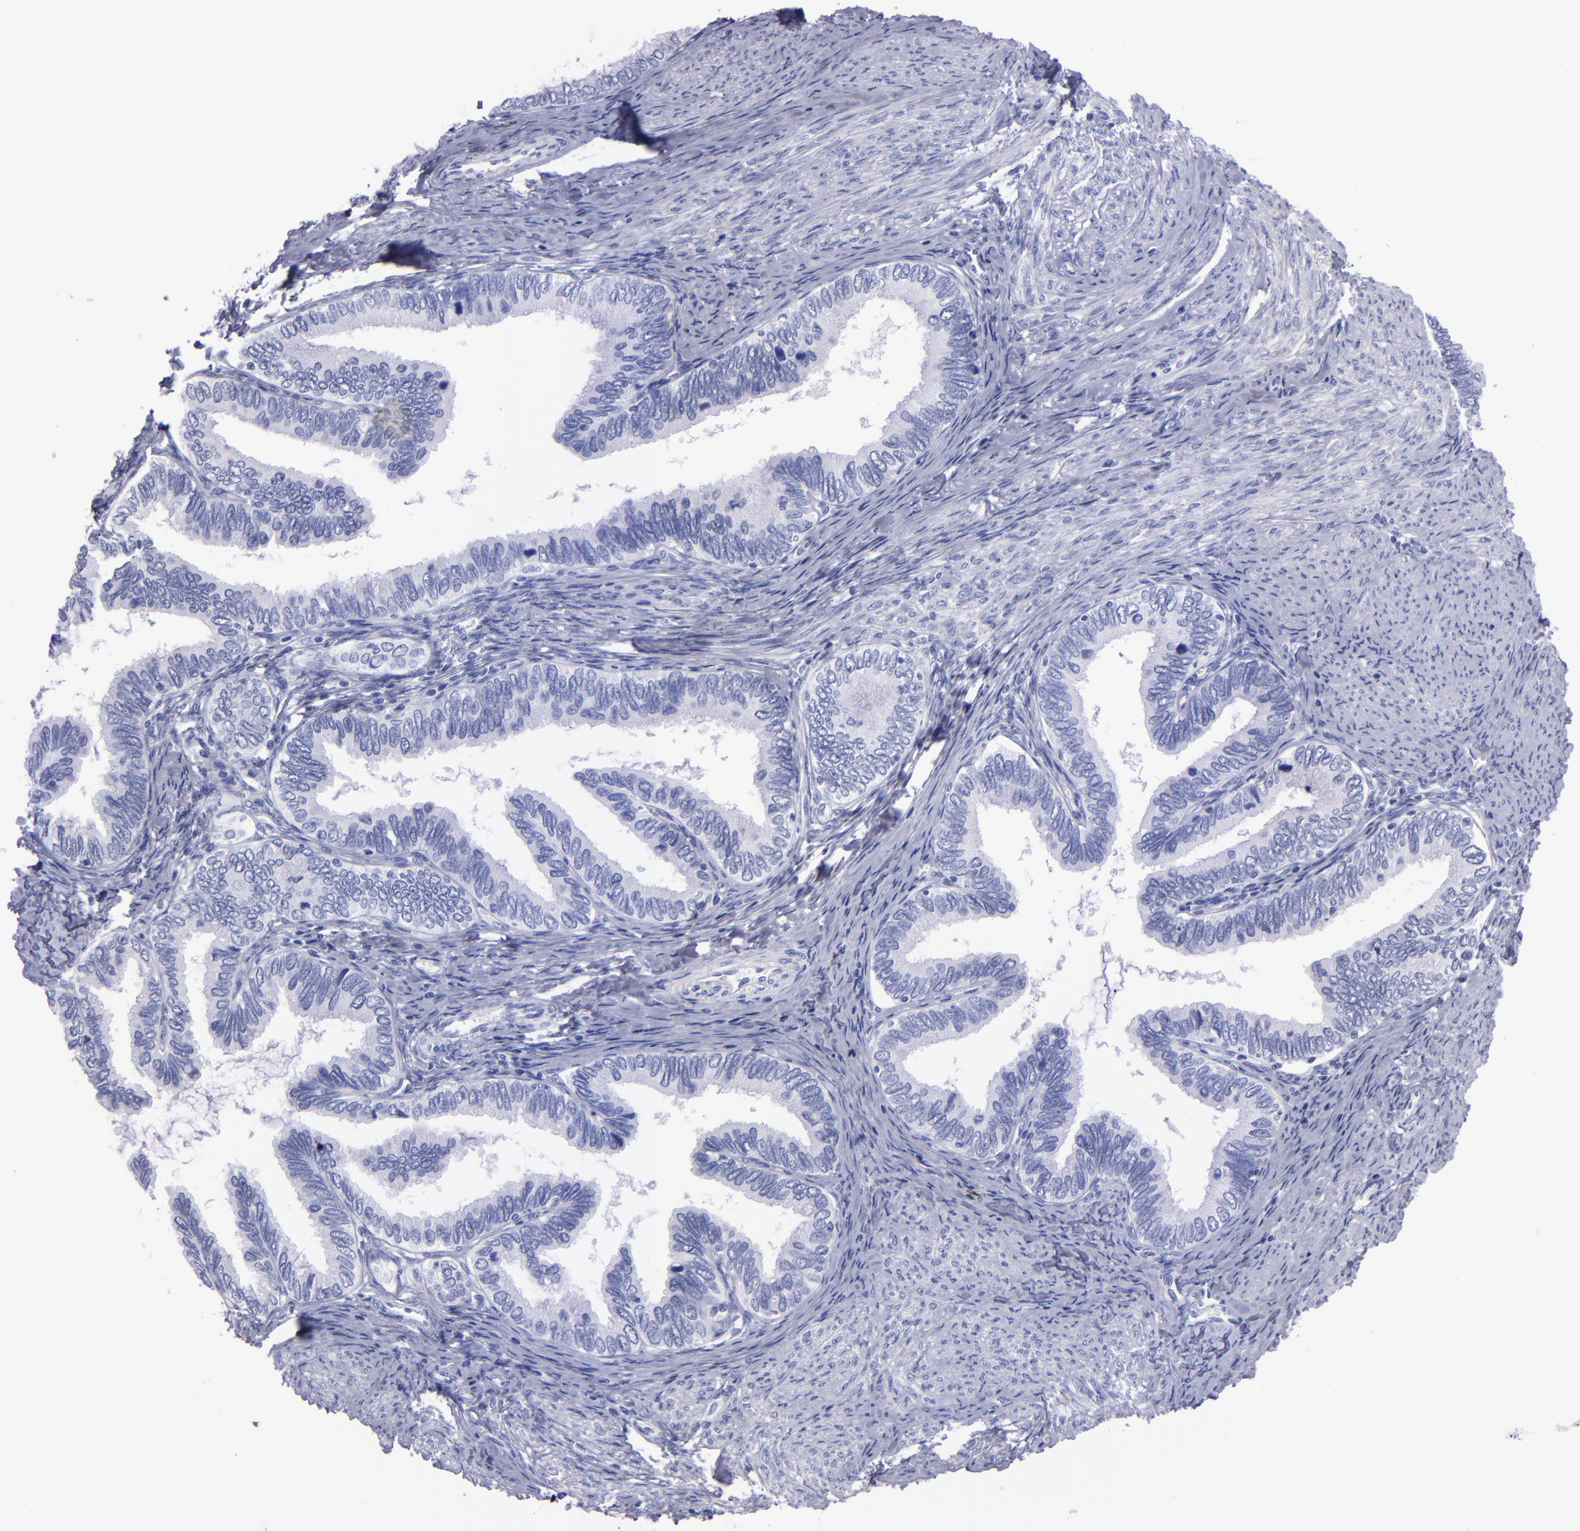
{"staining": {"intensity": "negative", "quantity": "none", "location": "none"}, "tissue": "cervical cancer", "cell_type": "Tumor cells", "image_type": "cancer", "snomed": [{"axis": "morphology", "description": "Adenocarcinoma, NOS"}, {"axis": "topography", "description": "Cervix"}], "caption": "DAB (3,3'-diaminobenzidine) immunohistochemical staining of human adenocarcinoma (cervical) shows no significant positivity in tumor cells.", "gene": "CD38", "patient": {"sex": "female", "age": 49}}